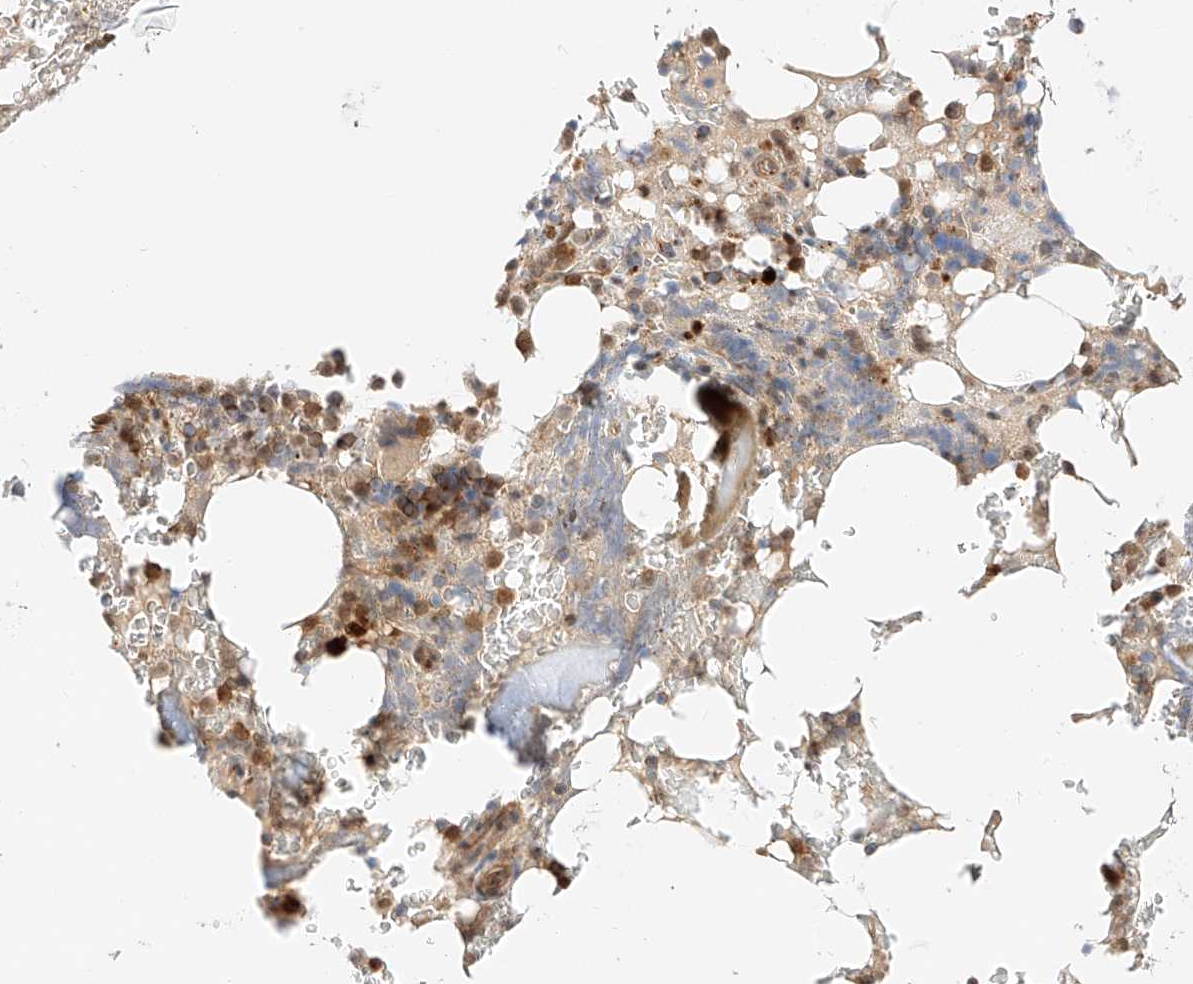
{"staining": {"intensity": "moderate", "quantity": ">75%", "location": "cytoplasmic/membranous,nuclear"}, "tissue": "bone marrow", "cell_type": "Hematopoietic cells", "image_type": "normal", "snomed": [{"axis": "morphology", "description": "Normal tissue, NOS"}, {"axis": "topography", "description": "Bone marrow"}], "caption": "Immunohistochemistry (DAB) staining of unremarkable bone marrow shows moderate cytoplasmic/membranous,nuclear protein staining in about >75% of hematopoietic cells. (IHC, brightfield microscopy, high magnification).", "gene": "EIF4H", "patient": {"sex": "male", "age": 58}}